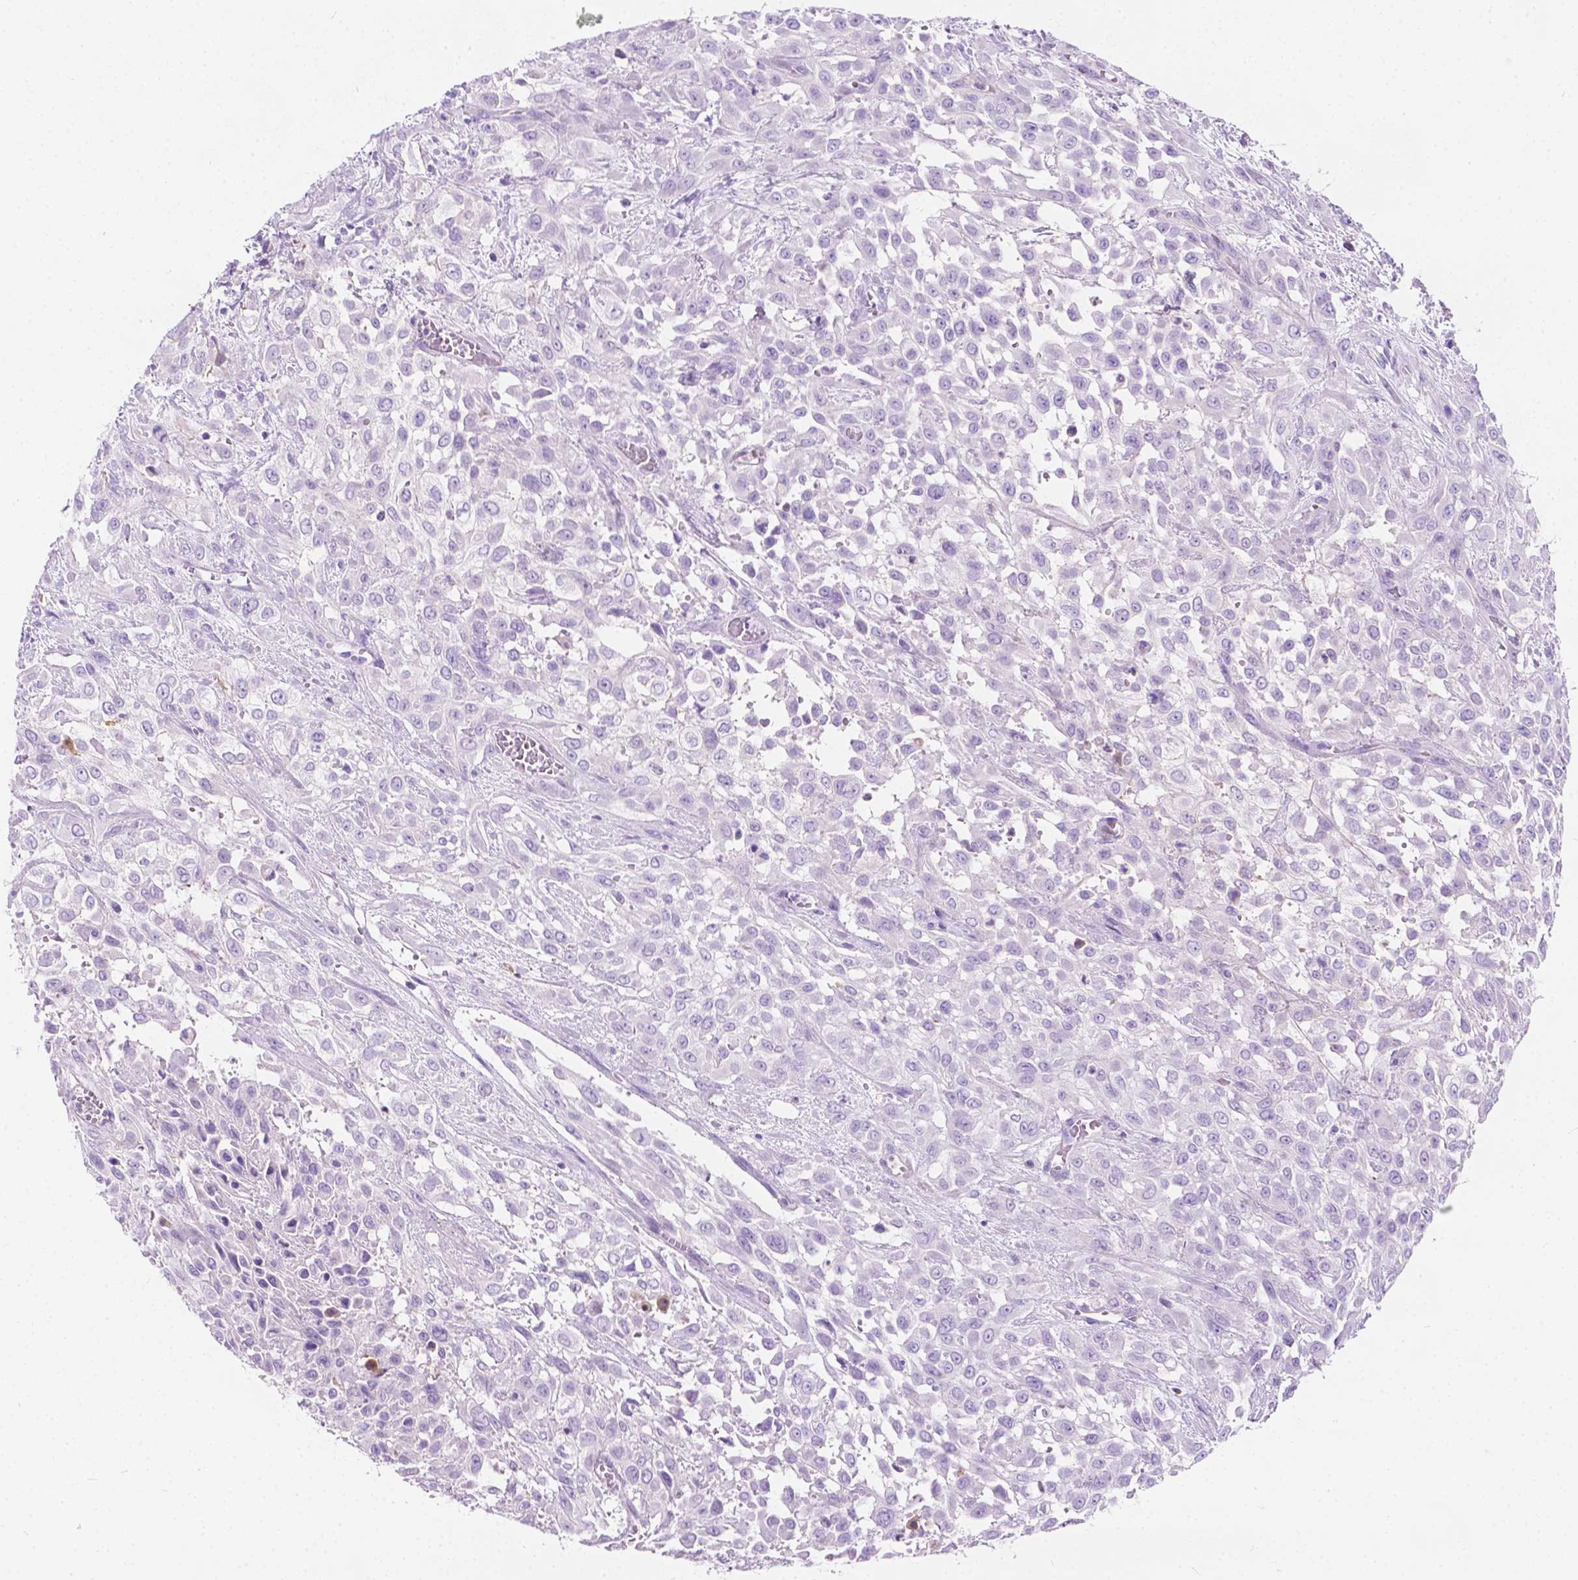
{"staining": {"intensity": "negative", "quantity": "none", "location": "none"}, "tissue": "urothelial cancer", "cell_type": "Tumor cells", "image_type": "cancer", "snomed": [{"axis": "morphology", "description": "Urothelial carcinoma, High grade"}, {"axis": "topography", "description": "Urinary bladder"}], "caption": "Micrograph shows no protein staining in tumor cells of urothelial carcinoma (high-grade) tissue. (DAB immunohistochemistry (IHC) visualized using brightfield microscopy, high magnification).", "gene": "GNAO1", "patient": {"sex": "male", "age": 57}}